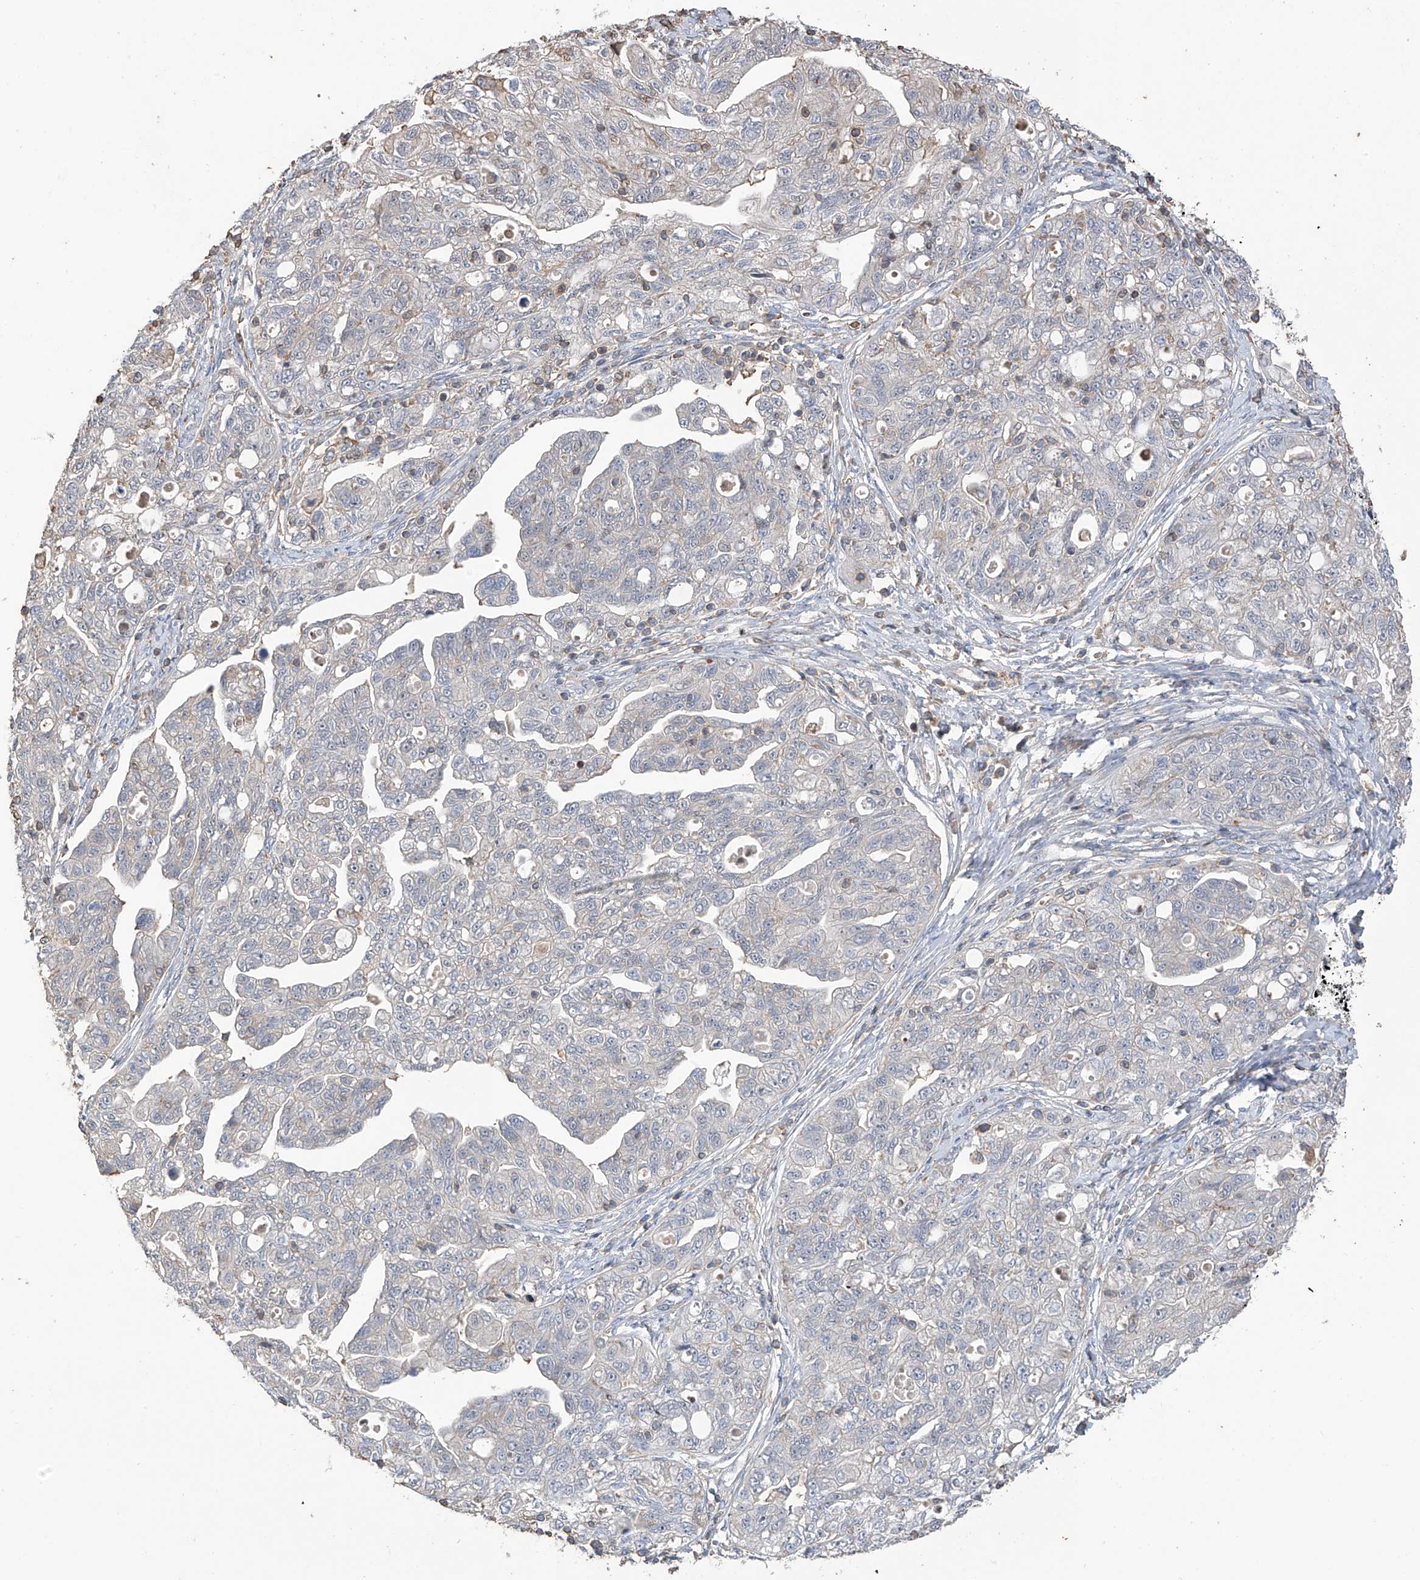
{"staining": {"intensity": "negative", "quantity": "none", "location": "none"}, "tissue": "ovarian cancer", "cell_type": "Tumor cells", "image_type": "cancer", "snomed": [{"axis": "morphology", "description": "Carcinoma, NOS"}, {"axis": "morphology", "description": "Cystadenocarcinoma, serous, NOS"}, {"axis": "topography", "description": "Ovary"}], "caption": "Tumor cells are negative for brown protein staining in ovarian cancer (carcinoma).", "gene": "SLFN14", "patient": {"sex": "female", "age": 69}}